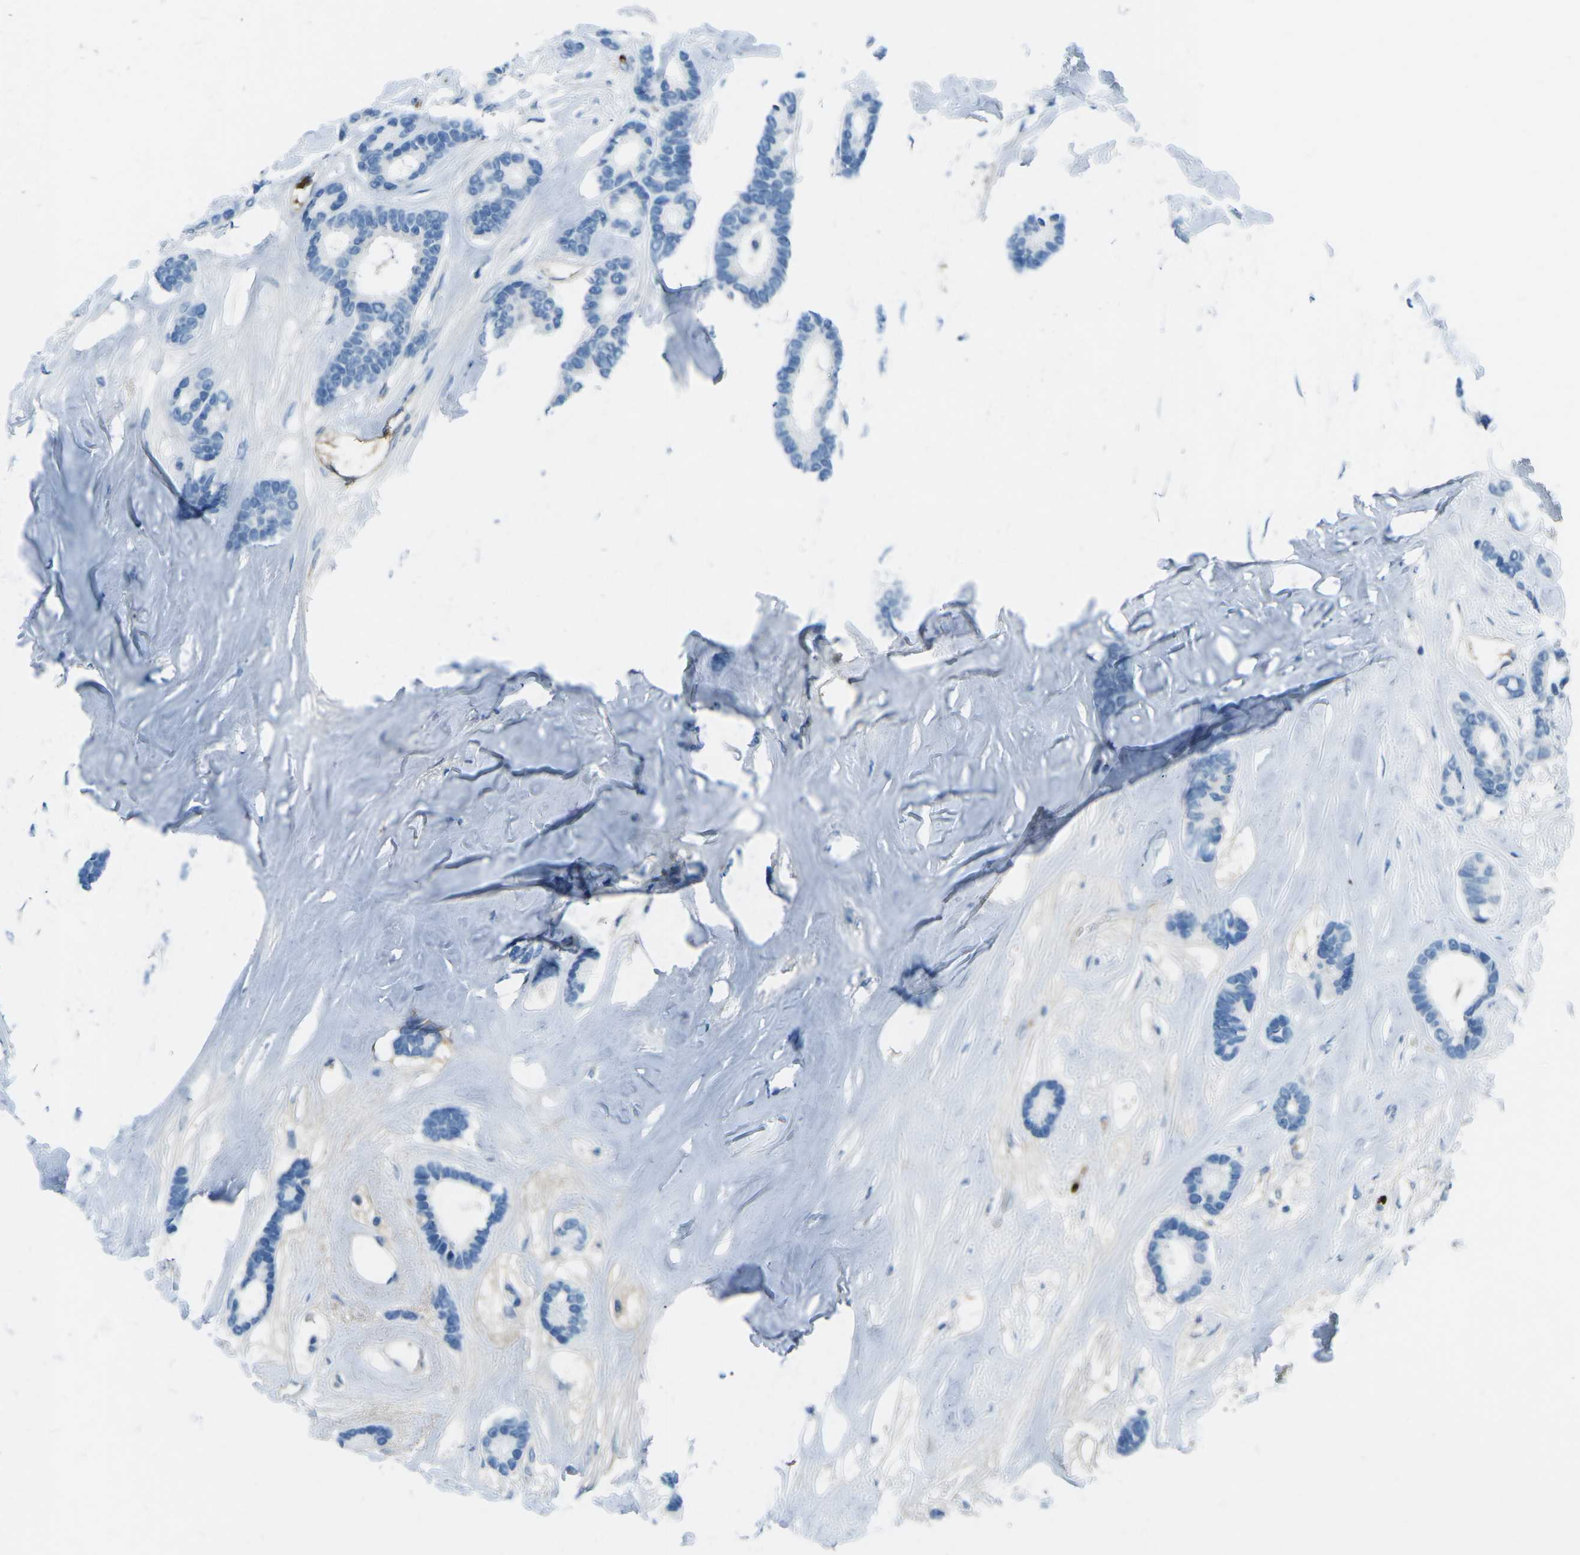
{"staining": {"intensity": "negative", "quantity": "none", "location": "none"}, "tissue": "breast cancer", "cell_type": "Tumor cells", "image_type": "cancer", "snomed": [{"axis": "morphology", "description": "Duct carcinoma"}, {"axis": "topography", "description": "Breast"}], "caption": "This is a histopathology image of immunohistochemistry staining of breast cancer (invasive ductal carcinoma), which shows no positivity in tumor cells.", "gene": "FCN1", "patient": {"sex": "female", "age": 87}}